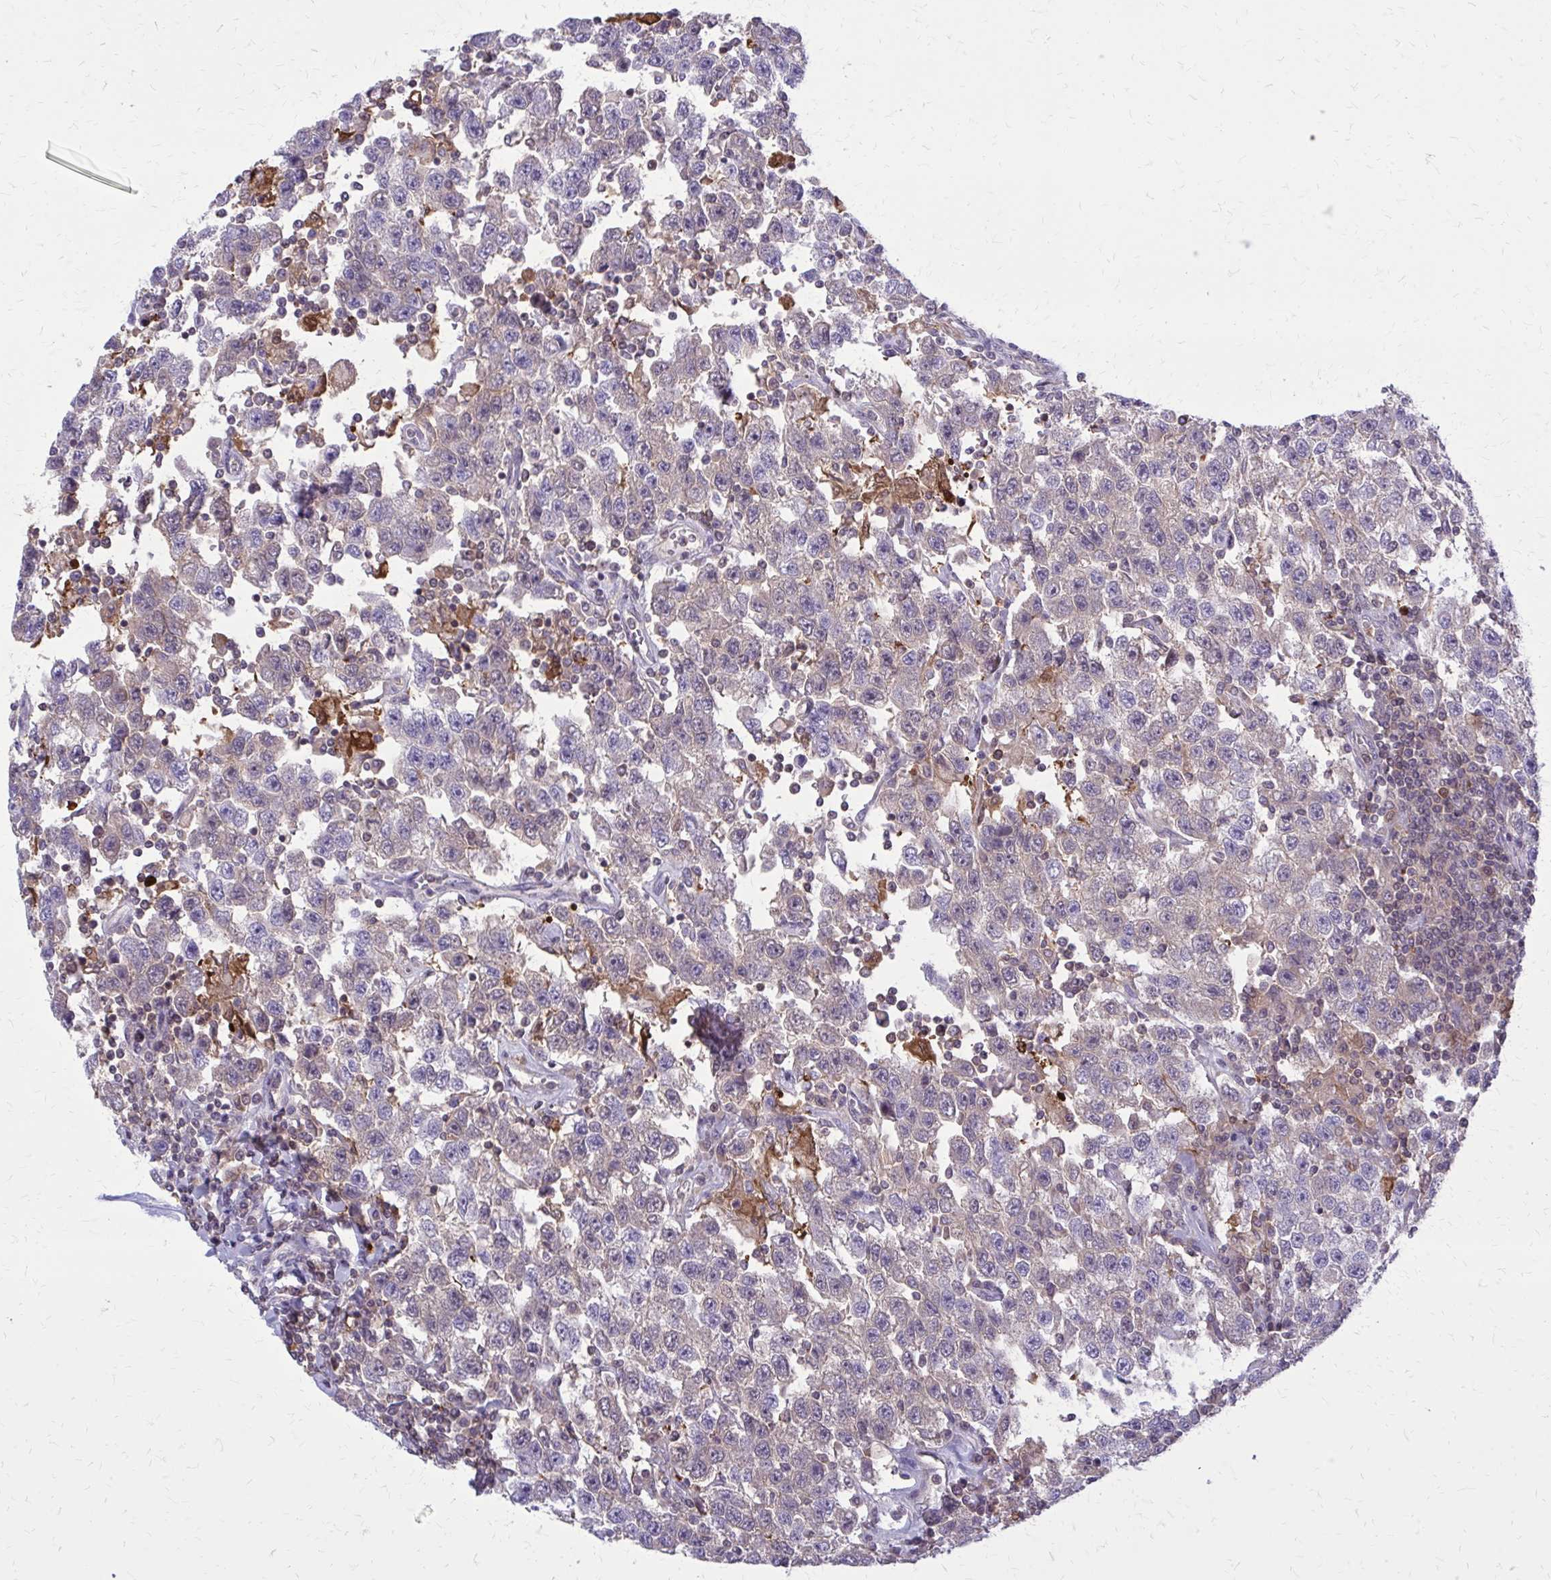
{"staining": {"intensity": "negative", "quantity": "none", "location": "none"}, "tissue": "testis cancer", "cell_type": "Tumor cells", "image_type": "cancer", "snomed": [{"axis": "morphology", "description": "Seminoma, NOS"}, {"axis": "topography", "description": "Testis"}], "caption": "The histopathology image reveals no staining of tumor cells in testis cancer.", "gene": "DBI", "patient": {"sex": "male", "age": 41}}